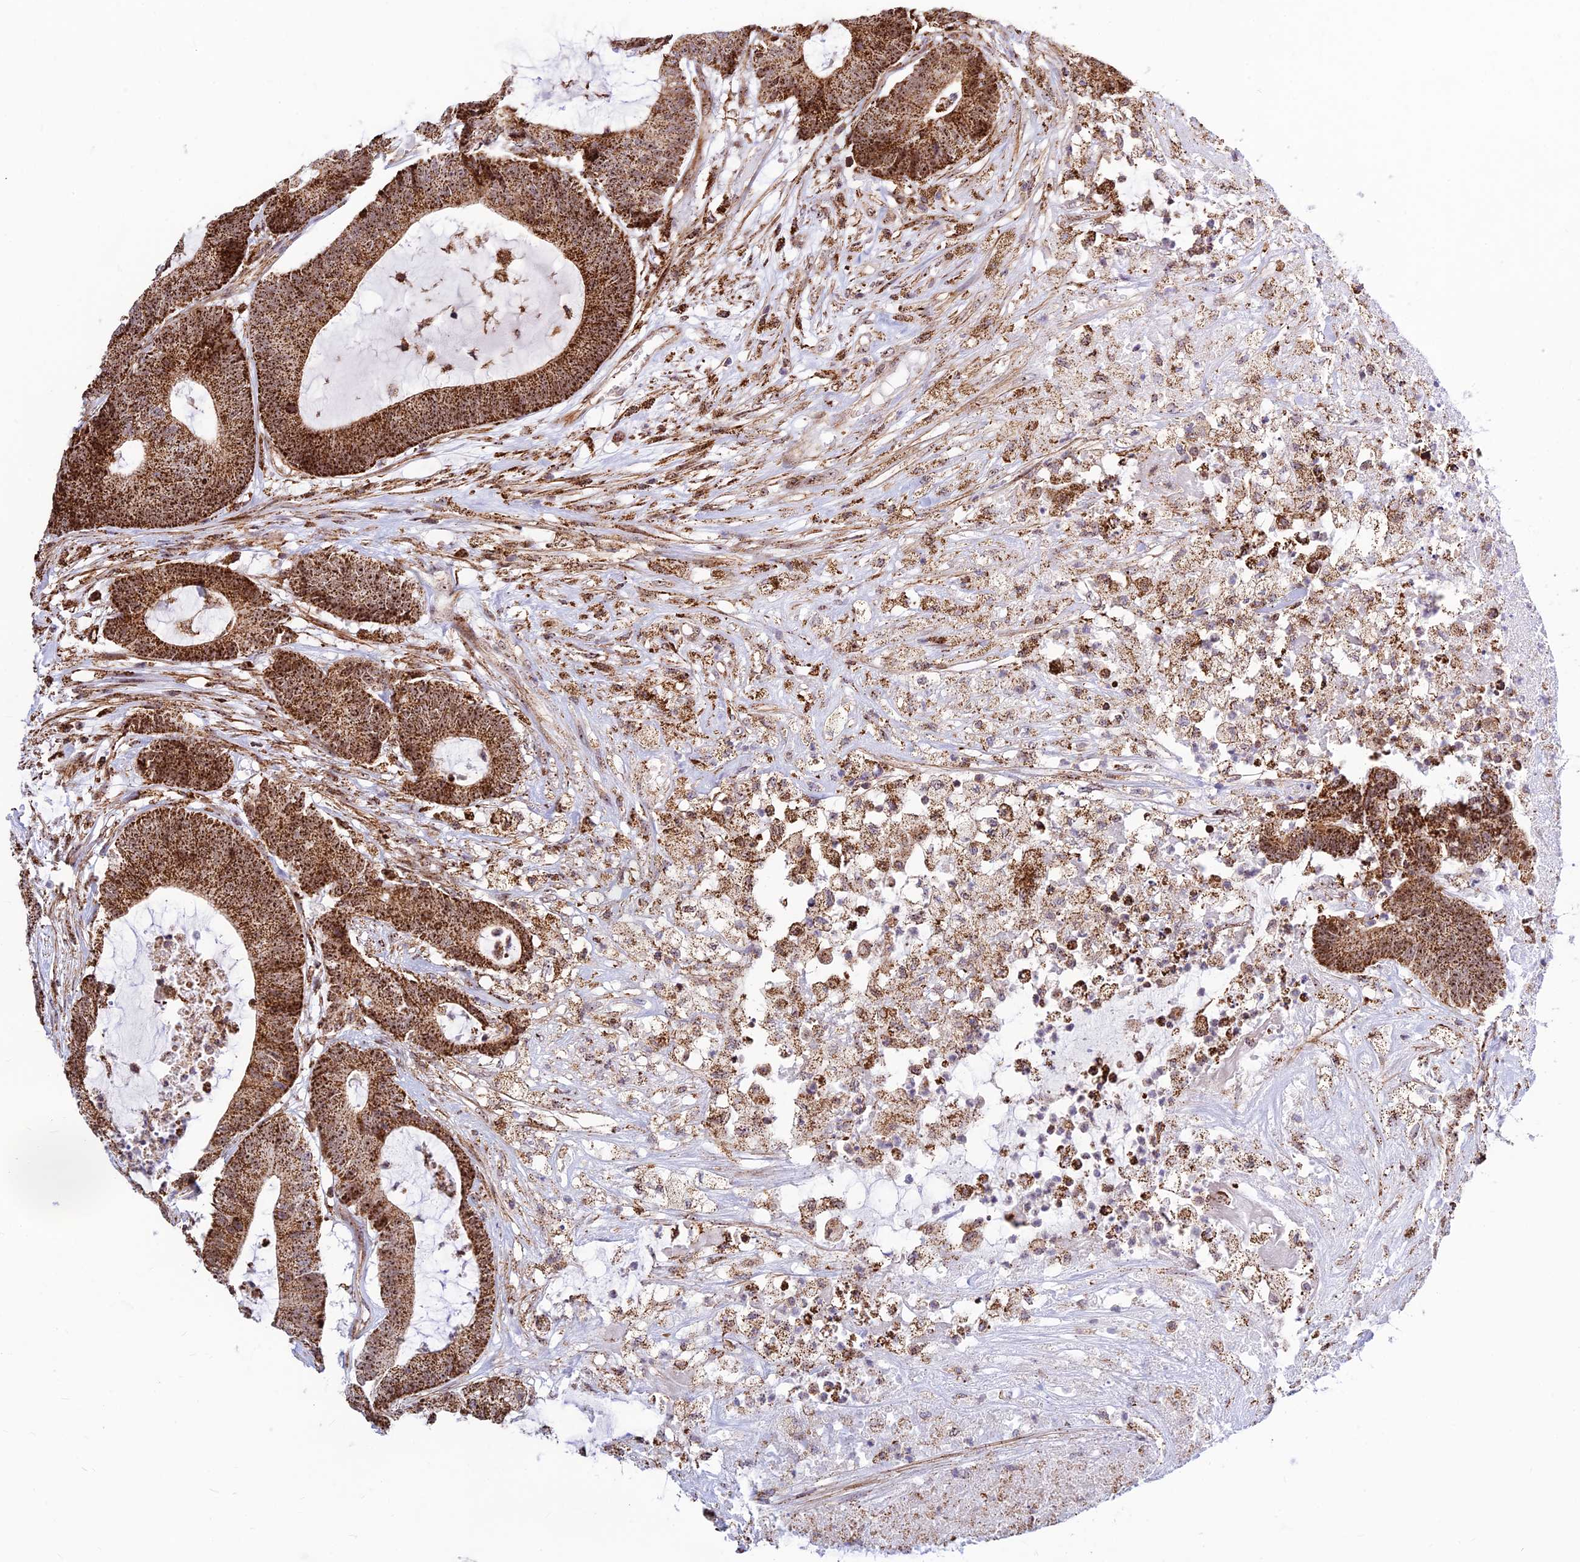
{"staining": {"intensity": "strong", "quantity": ">75%", "location": "cytoplasmic/membranous,nuclear"}, "tissue": "colorectal cancer", "cell_type": "Tumor cells", "image_type": "cancer", "snomed": [{"axis": "morphology", "description": "Adenocarcinoma, NOS"}, {"axis": "topography", "description": "Colon"}], "caption": "This is an image of immunohistochemistry staining of colorectal adenocarcinoma, which shows strong positivity in the cytoplasmic/membranous and nuclear of tumor cells.", "gene": "POLR1G", "patient": {"sex": "female", "age": 84}}